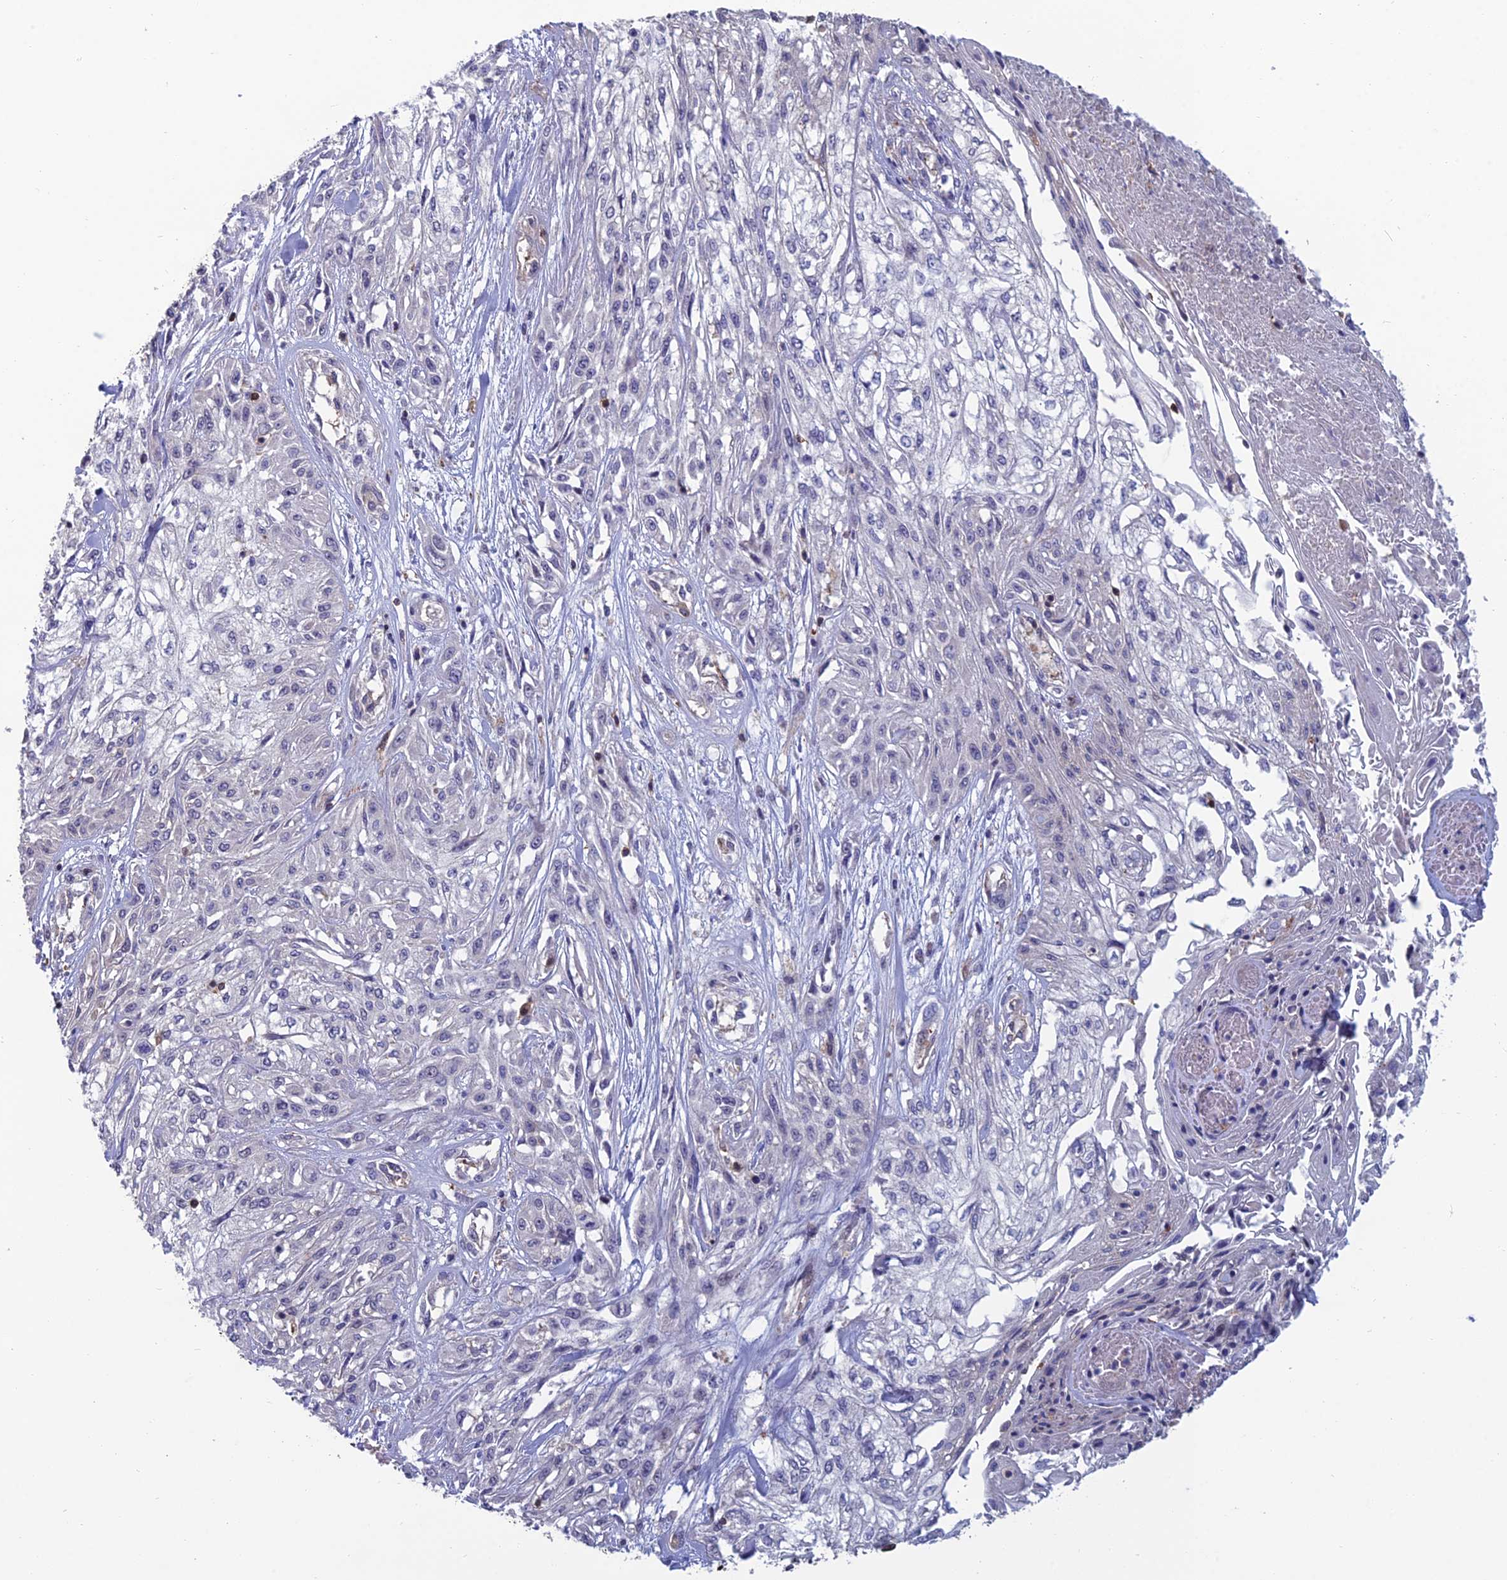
{"staining": {"intensity": "negative", "quantity": "none", "location": "none"}, "tissue": "skin cancer", "cell_type": "Tumor cells", "image_type": "cancer", "snomed": [{"axis": "morphology", "description": "Squamous cell carcinoma, NOS"}, {"axis": "morphology", "description": "Squamous cell carcinoma, metastatic, NOS"}, {"axis": "topography", "description": "Skin"}, {"axis": "topography", "description": "Lymph node"}], "caption": "Tumor cells show no significant staining in skin squamous cell carcinoma.", "gene": "C15orf62", "patient": {"sex": "male", "age": 75}}